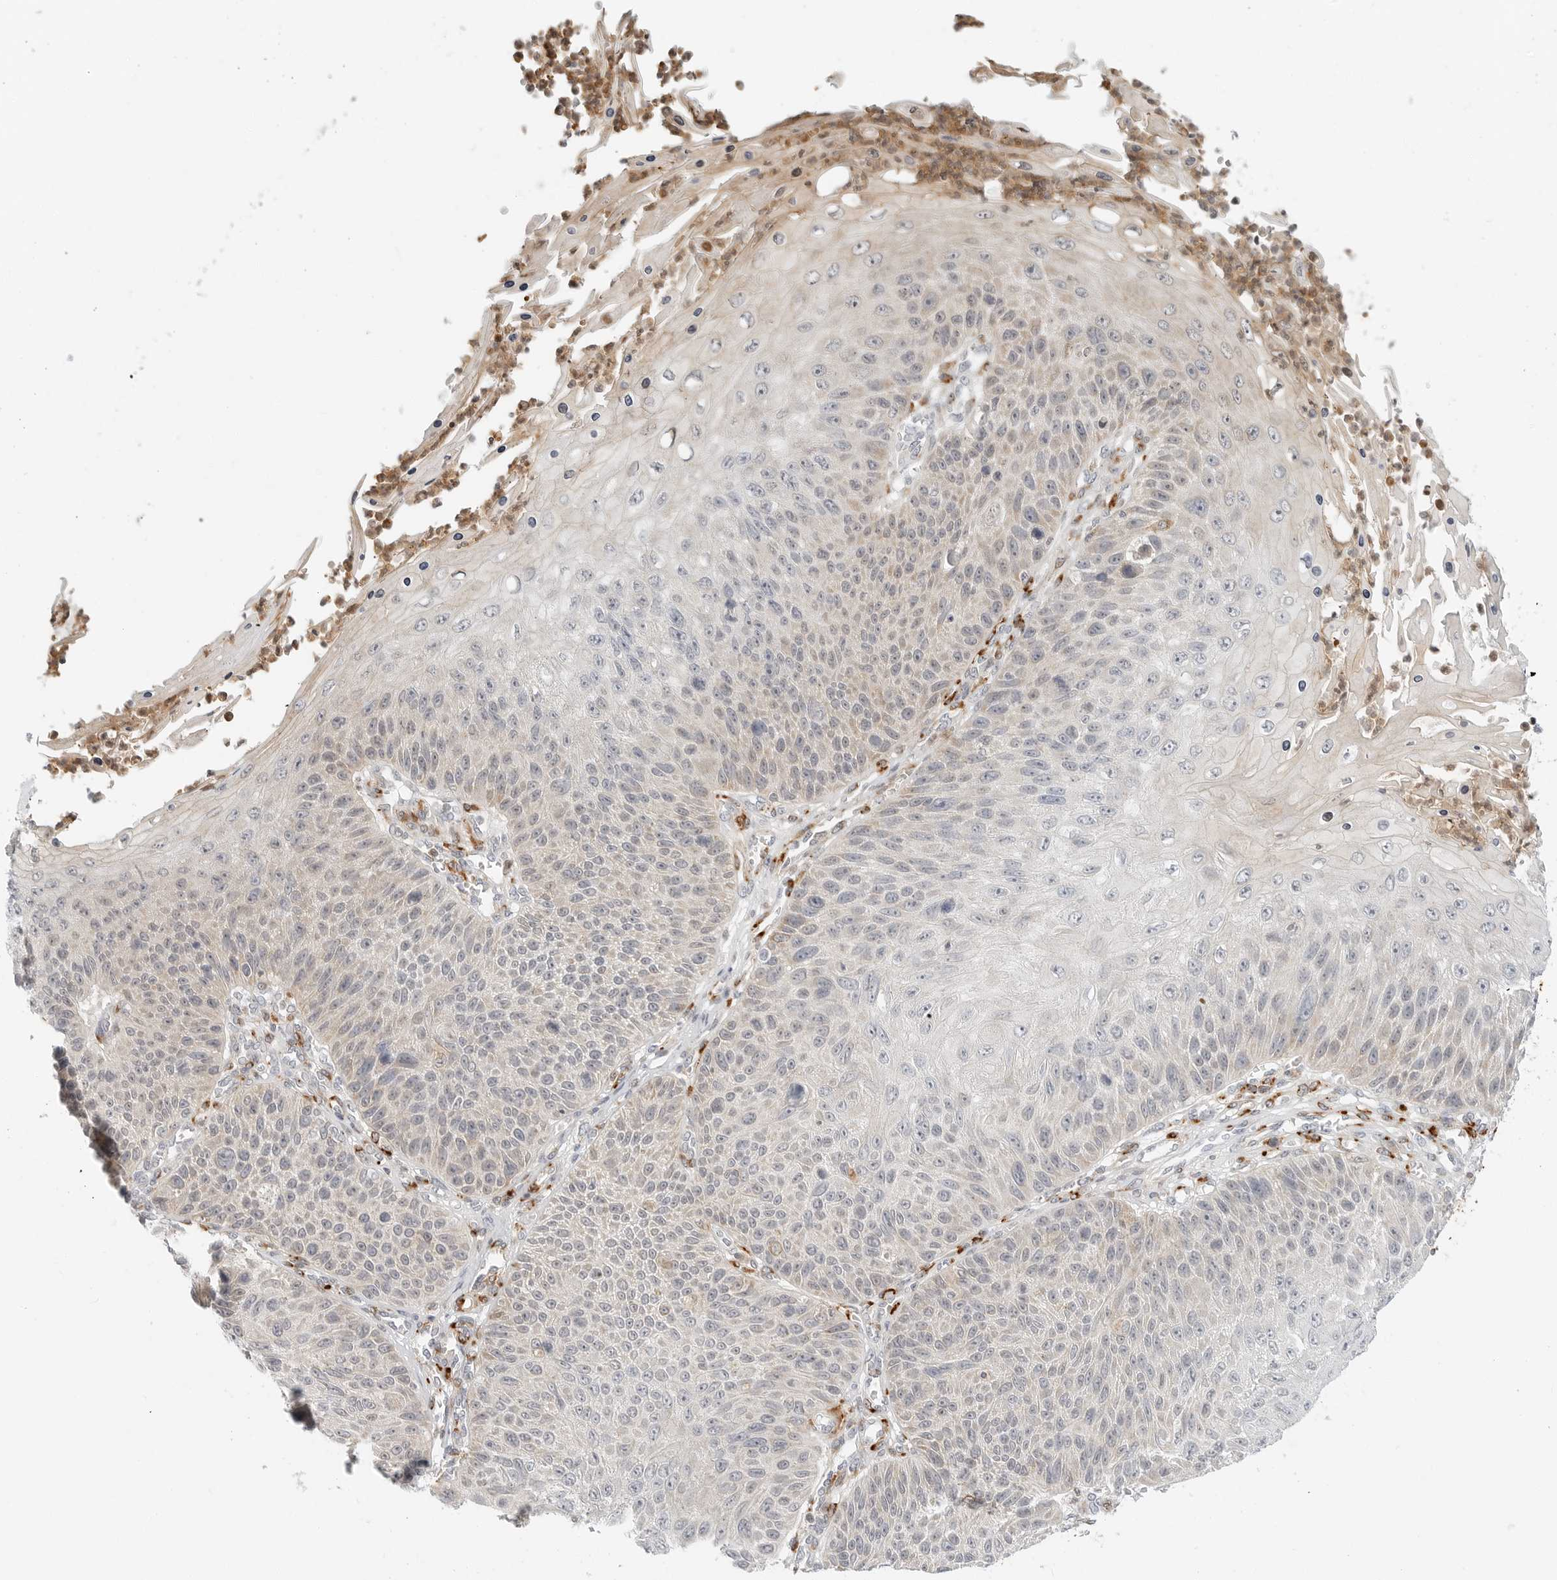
{"staining": {"intensity": "weak", "quantity": "<25%", "location": "cytoplasmic/membranous"}, "tissue": "skin cancer", "cell_type": "Tumor cells", "image_type": "cancer", "snomed": [{"axis": "morphology", "description": "Squamous cell carcinoma, NOS"}, {"axis": "topography", "description": "Skin"}], "caption": "This is a histopathology image of IHC staining of skin squamous cell carcinoma, which shows no positivity in tumor cells. (Brightfield microscopy of DAB immunohistochemistry at high magnification).", "gene": "C1QTNF1", "patient": {"sex": "female", "age": 88}}